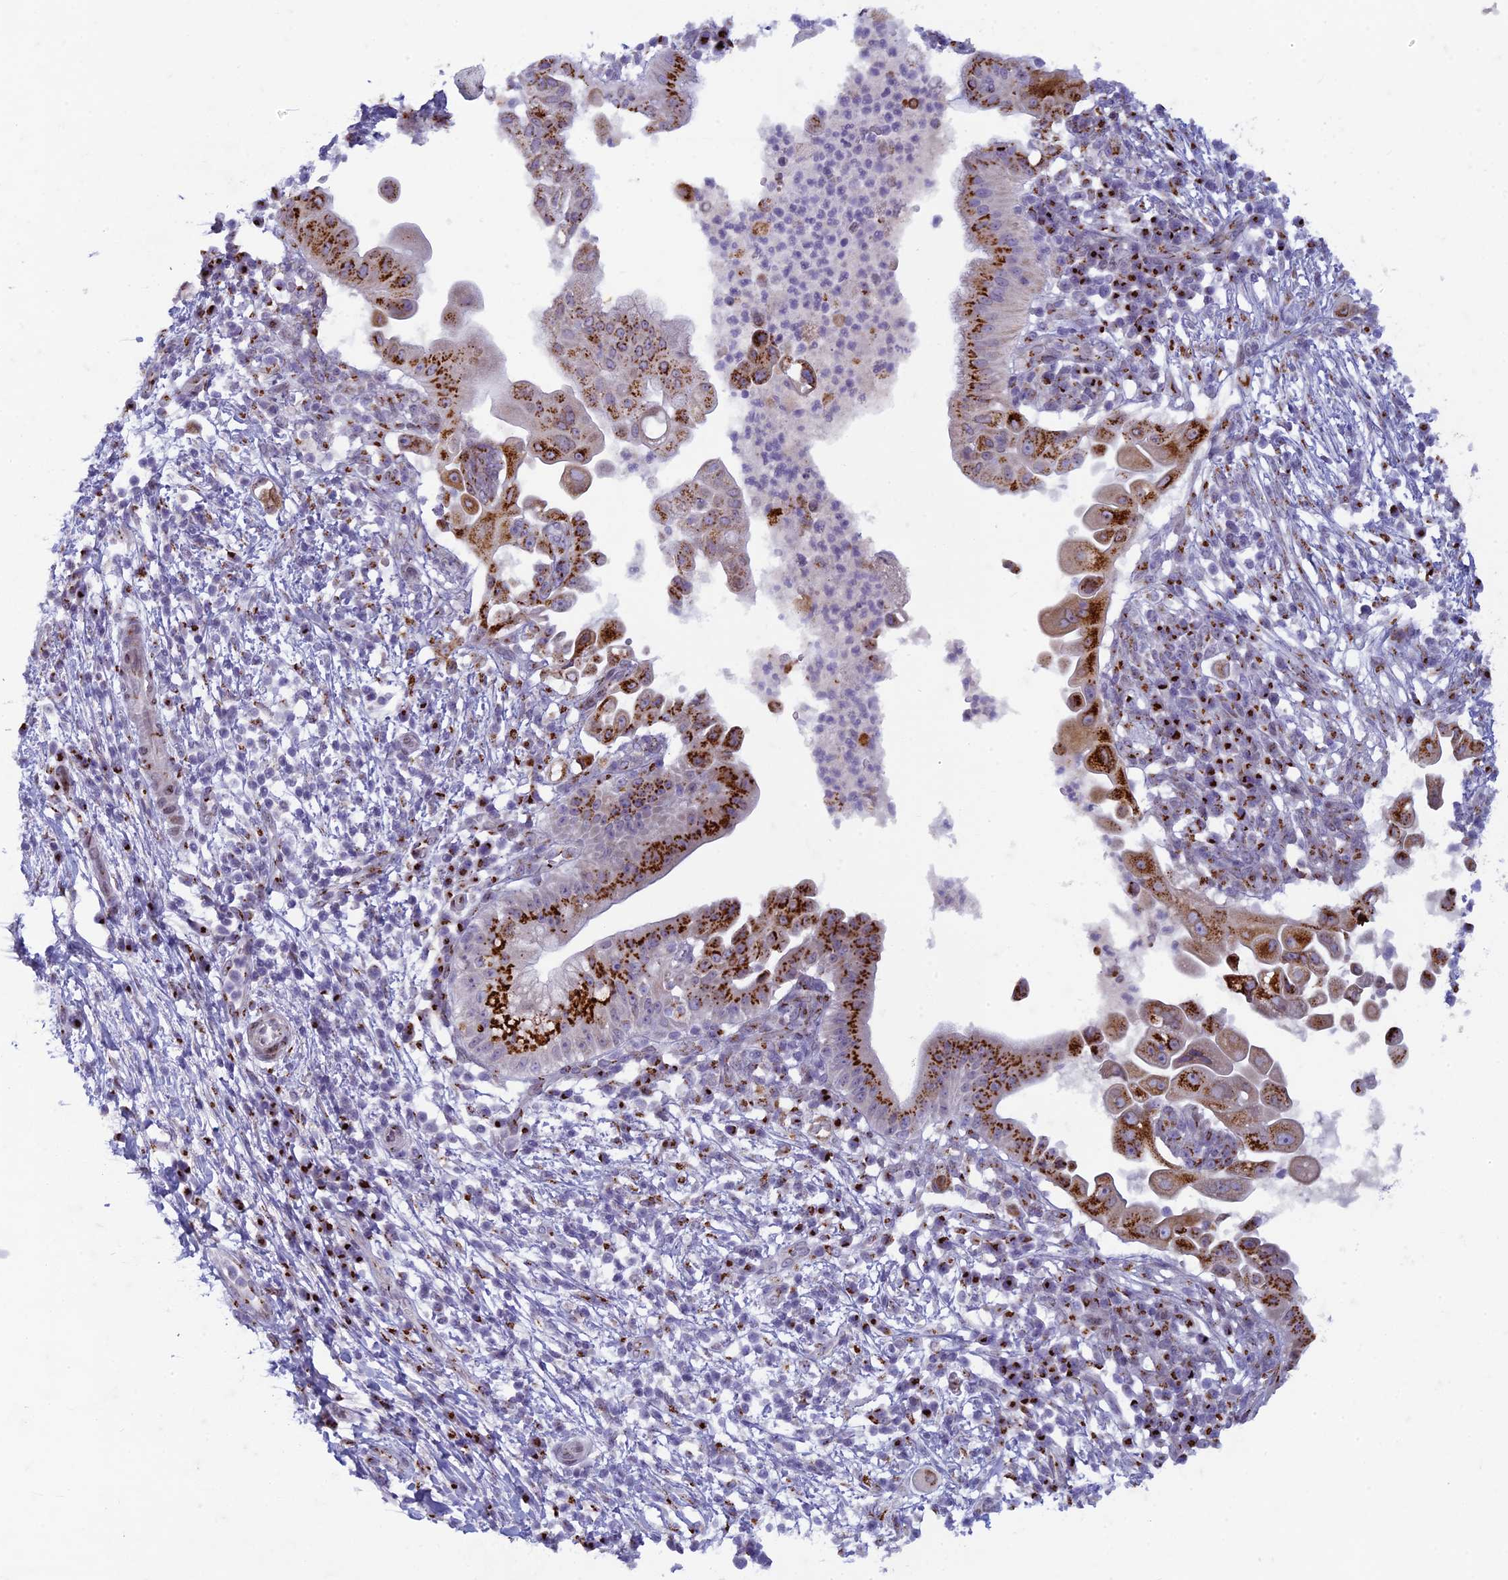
{"staining": {"intensity": "strong", "quantity": ">75%", "location": "cytoplasmic/membranous"}, "tissue": "pancreatic cancer", "cell_type": "Tumor cells", "image_type": "cancer", "snomed": [{"axis": "morphology", "description": "Adenocarcinoma, NOS"}, {"axis": "topography", "description": "Pancreas"}], "caption": "Immunohistochemistry micrograph of neoplastic tissue: human pancreatic cancer (adenocarcinoma) stained using immunohistochemistry displays high levels of strong protein expression localized specifically in the cytoplasmic/membranous of tumor cells, appearing as a cytoplasmic/membranous brown color.", "gene": "FAM3C", "patient": {"sex": "male", "age": 68}}